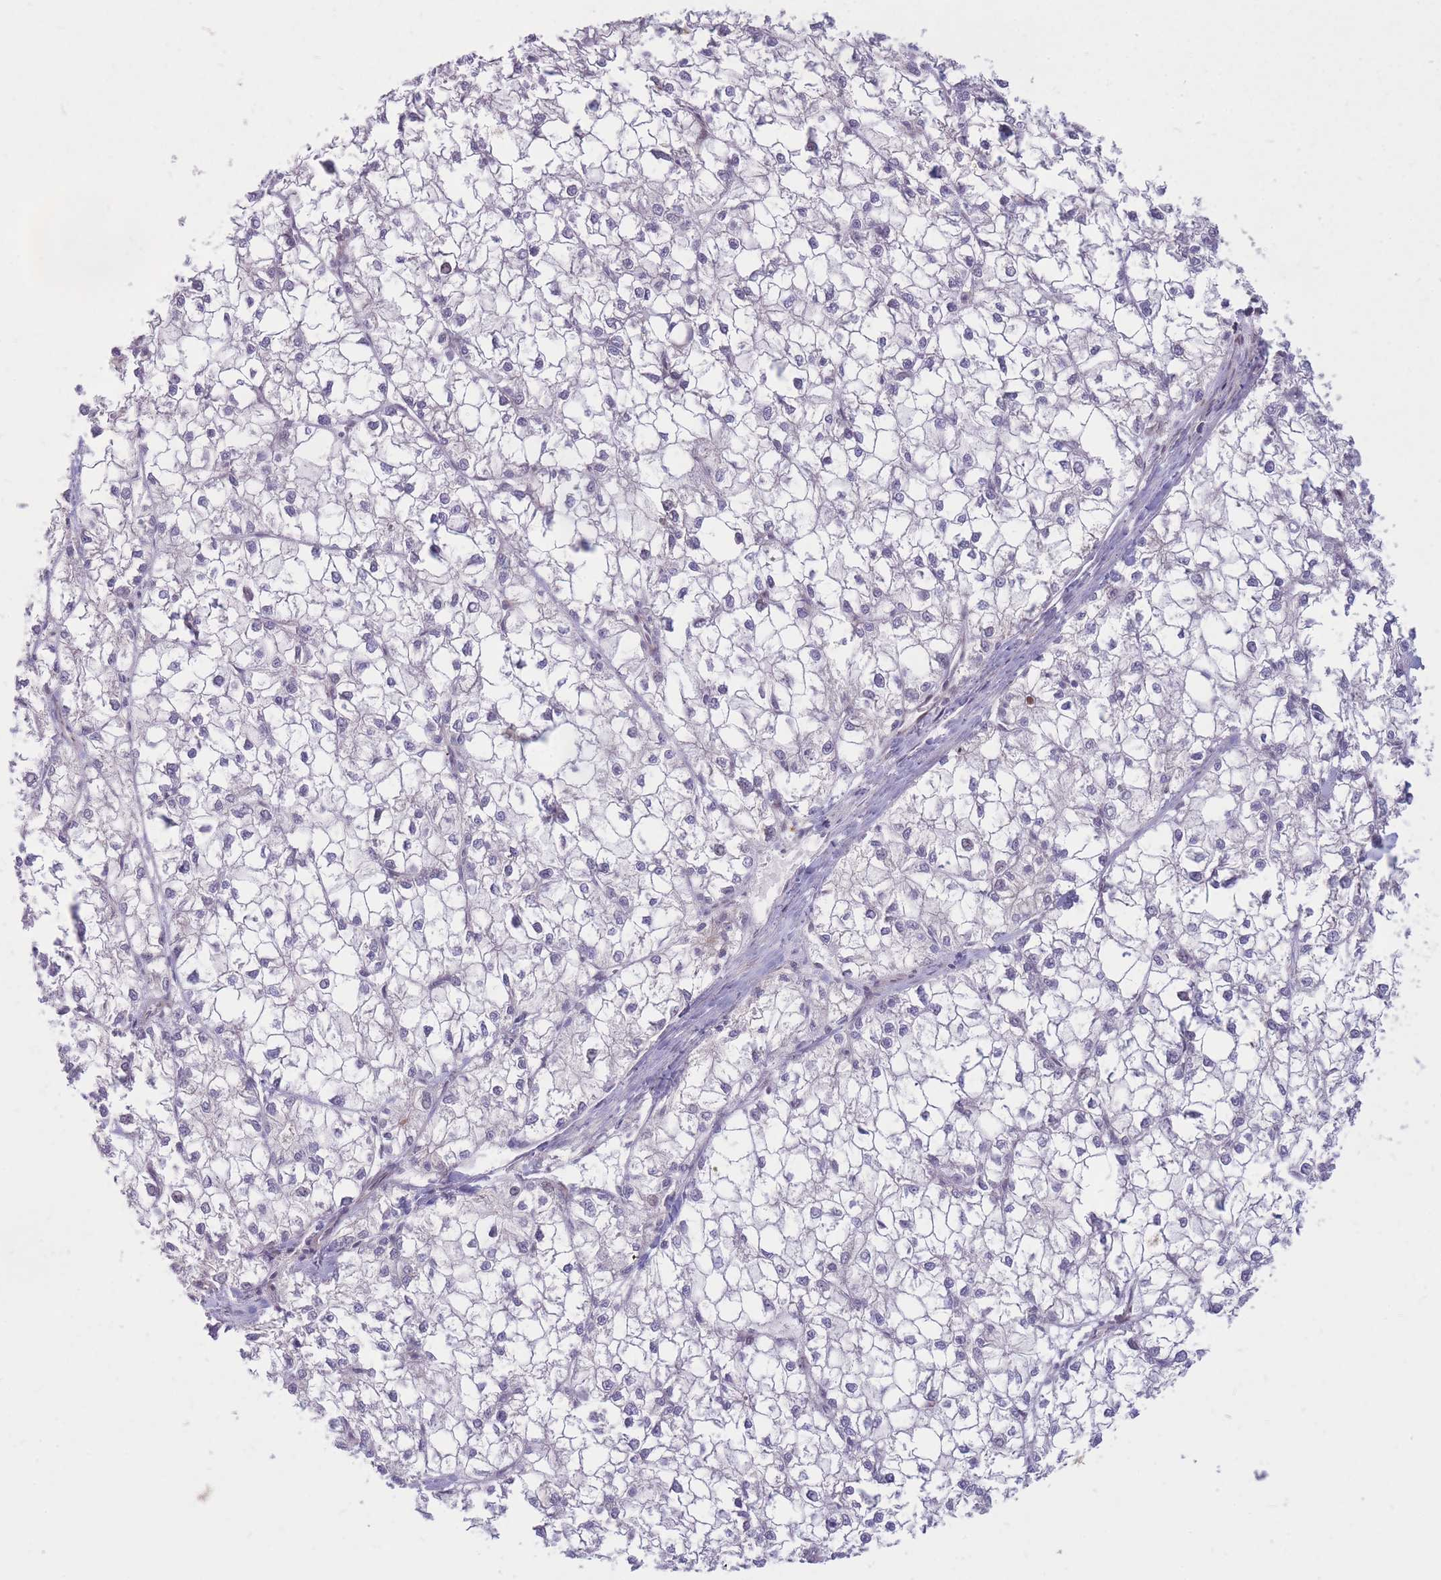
{"staining": {"intensity": "negative", "quantity": "none", "location": "none"}, "tissue": "liver cancer", "cell_type": "Tumor cells", "image_type": "cancer", "snomed": [{"axis": "morphology", "description": "Carcinoma, Hepatocellular, NOS"}, {"axis": "topography", "description": "Liver"}], "caption": "Tumor cells show no significant protein staining in liver cancer (hepatocellular carcinoma). (Brightfield microscopy of DAB (3,3'-diaminobenzidine) immunohistochemistry at high magnification).", "gene": "ERICH6B", "patient": {"sex": "female", "age": 43}}